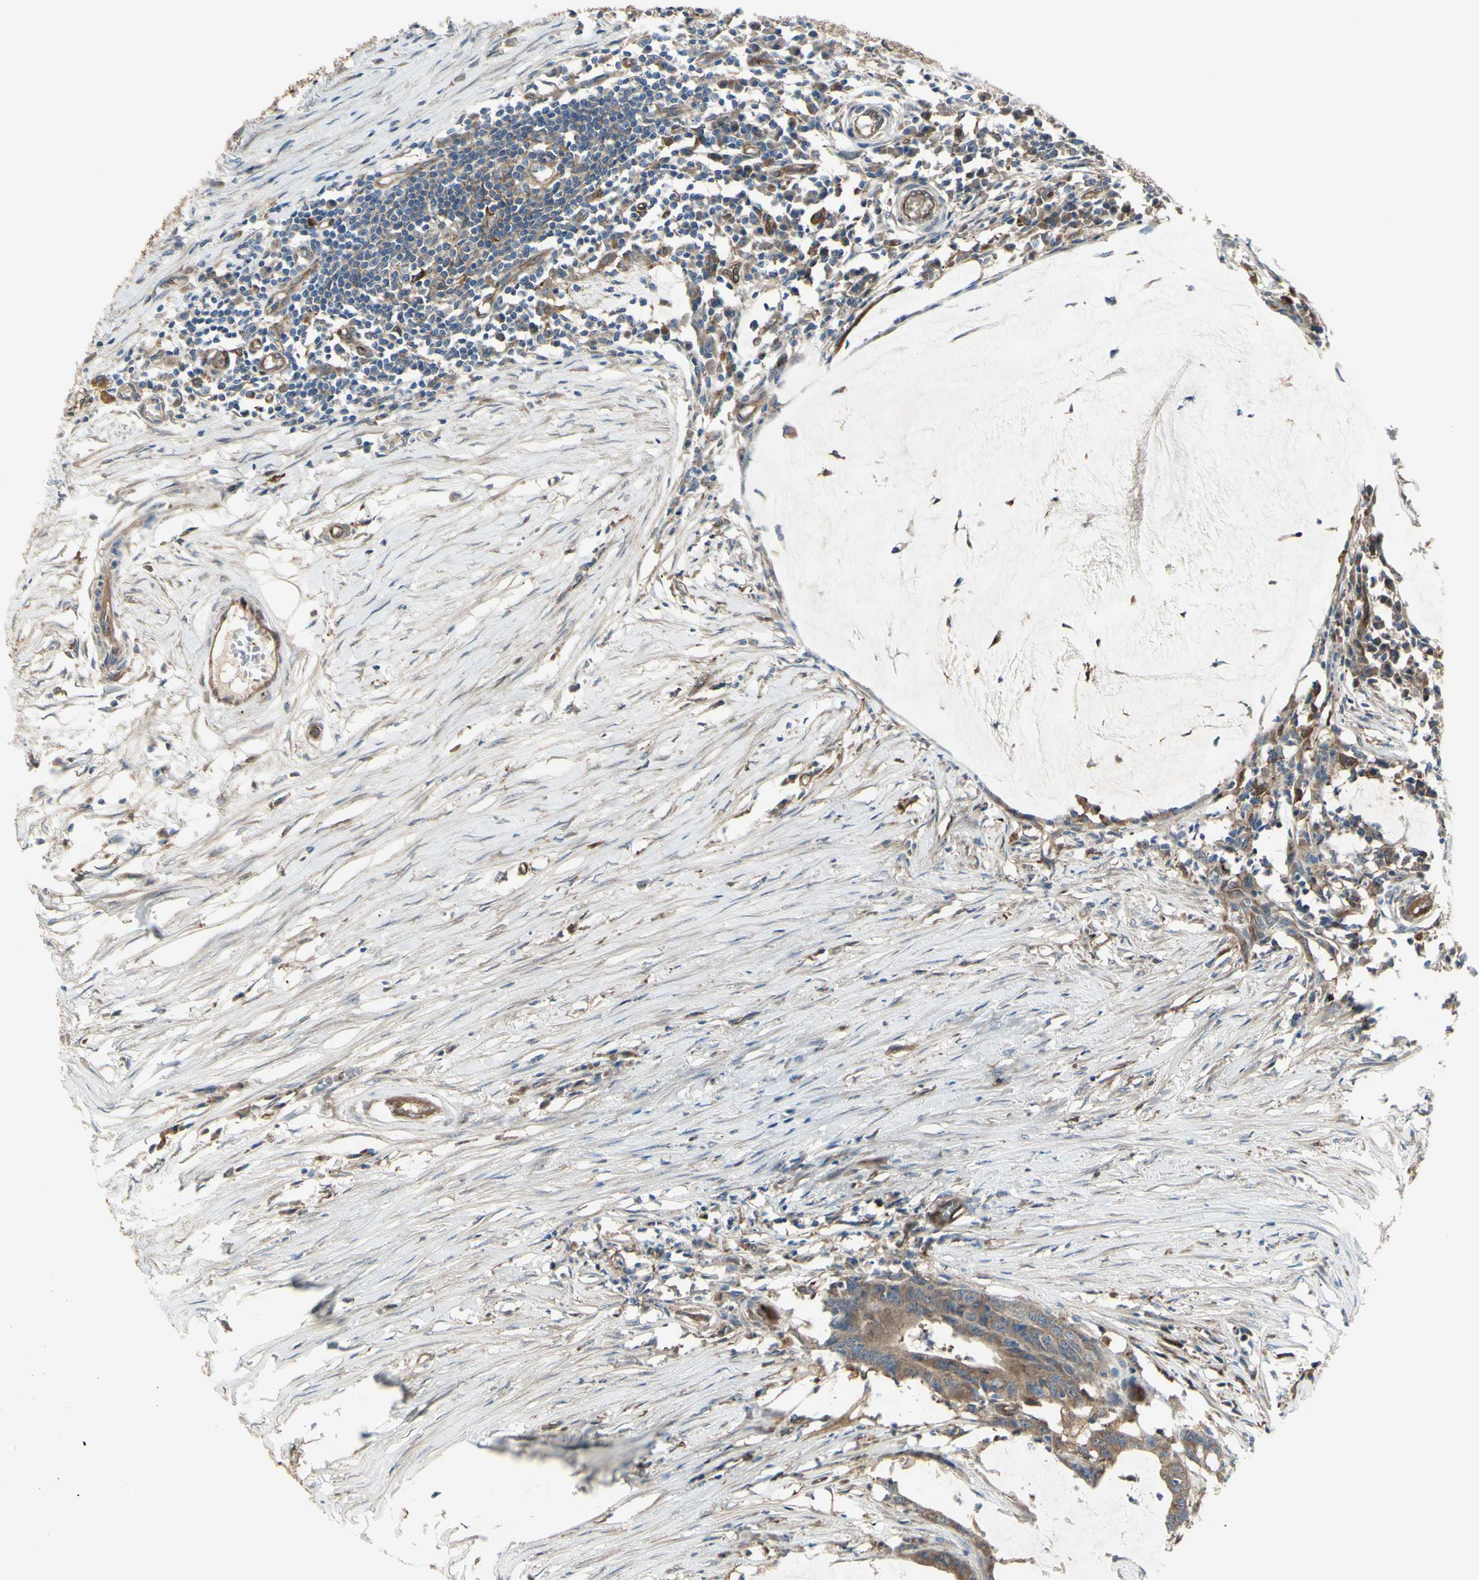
{"staining": {"intensity": "moderate", "quantity": ">75%", "location": "cytoplasmic/membranous"}, "tissue": "colorectal cancer", "cell_type": "Tumor cells", "image_type": "cancer", "snomed": [{"axis": "morphology", "description": "Adenocarcinoma, NOS"}, {"axis": "topography", "description": "Rectum"}], "caption": "Protein staining of adenocarcinoma (colorectal) tissue displays moderate cytoplasmic/membranous positivity in about >75% of tumor cells.", "gene": "IGSF9B", "patient": {"sex": "female", "age": 66}}